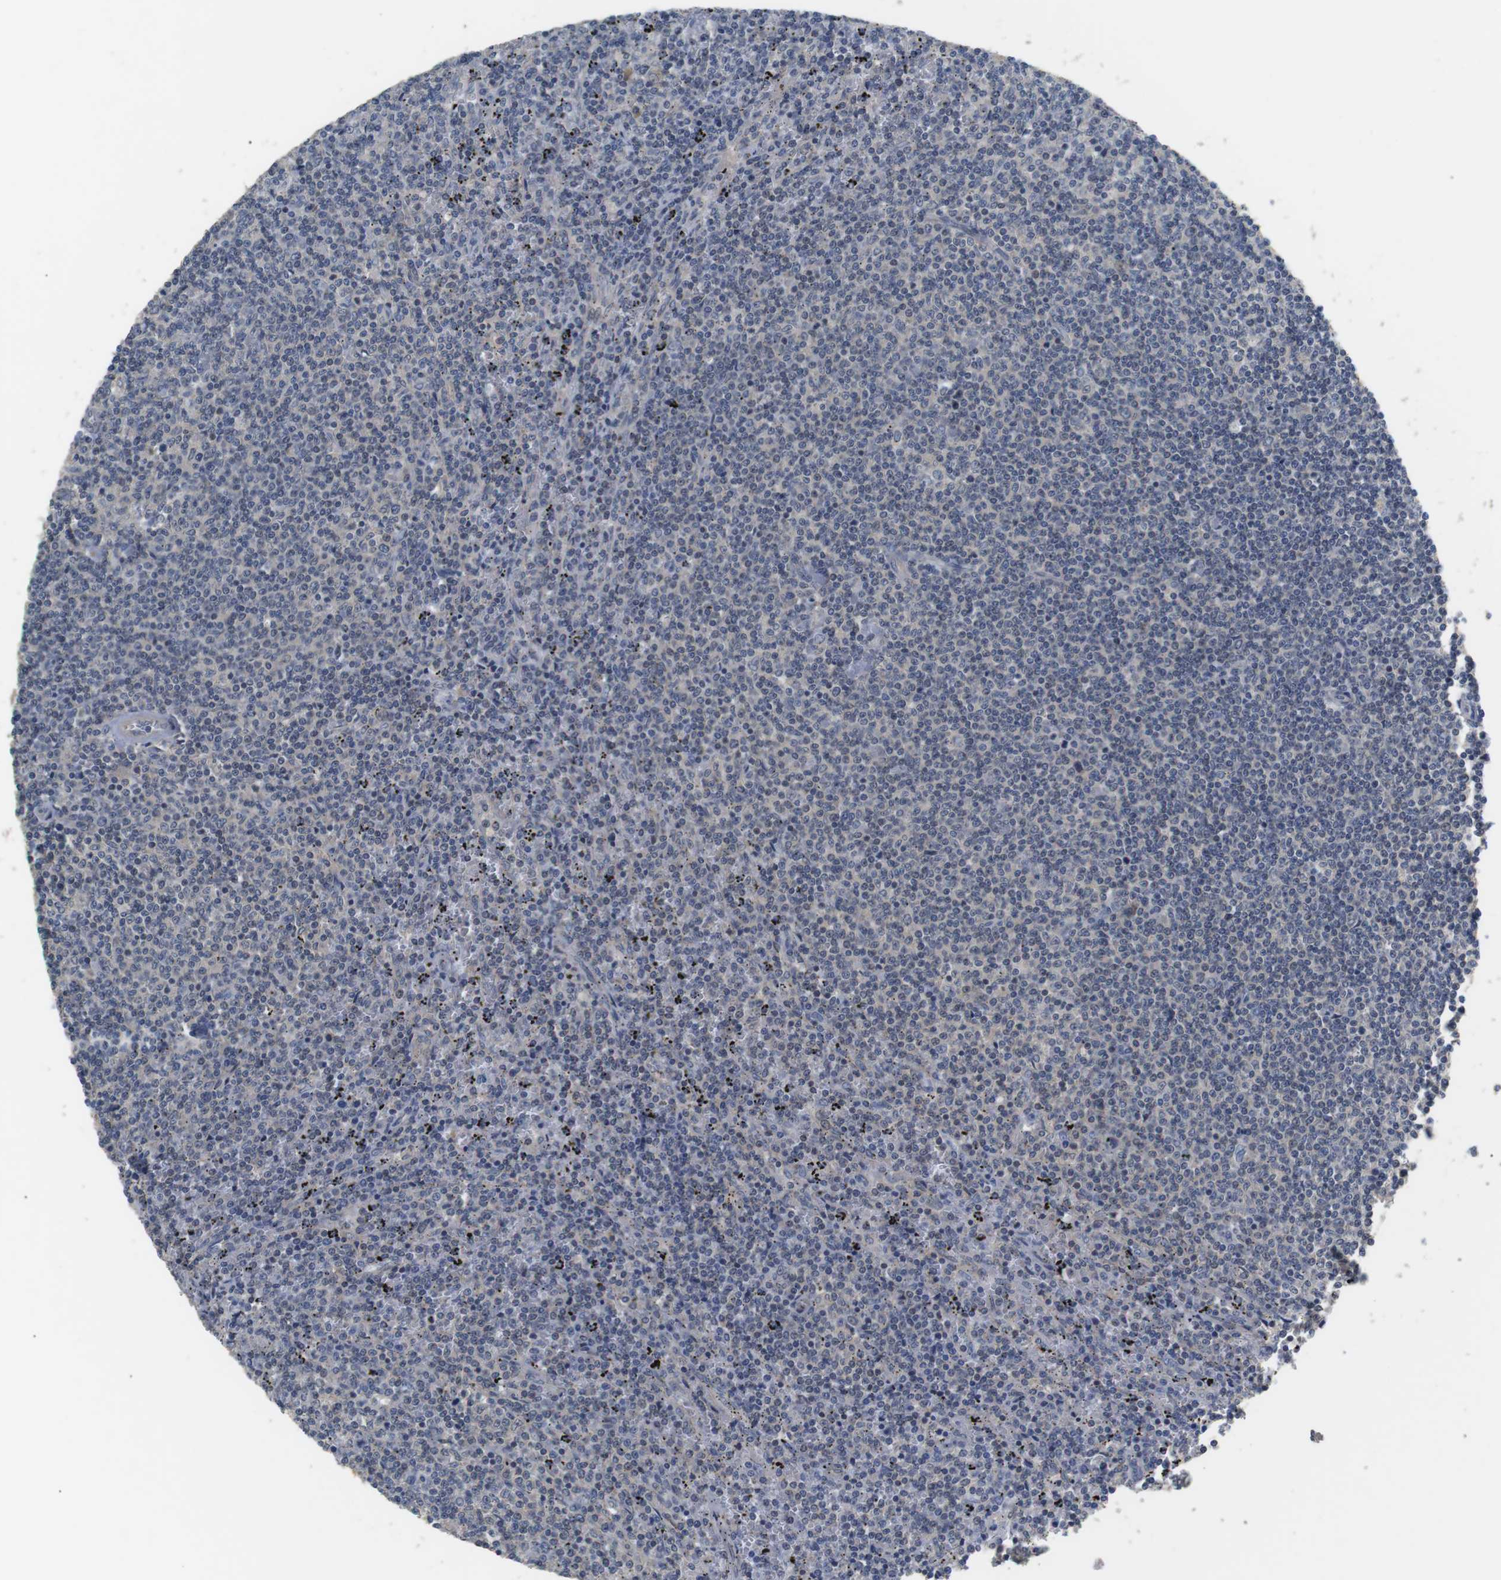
{"staining": {"intensity": "negative", "quantity": "none", "location": "none"}, "tissue": "lymphoma", "cell_type": "Tumor cells", "image_type": "cancer", "snomed": [{"axis": "morphology", "description": "Malignant lymphoma, non-Hodgkin's type, Low grade"}, {"axis": "topography", "description": "Spleen"}], "caption": "A high-resolution histopathology image shows immunohistochemistry (IHC) staining of lymphoma, which reveals no significant expression in tumor cells. (DAB (3,3'-diaminobenzidine) IHC with hematoxylin counter stain).", "gene": "ADGRL3", "patient": {"sex": "female", "age": 50}}